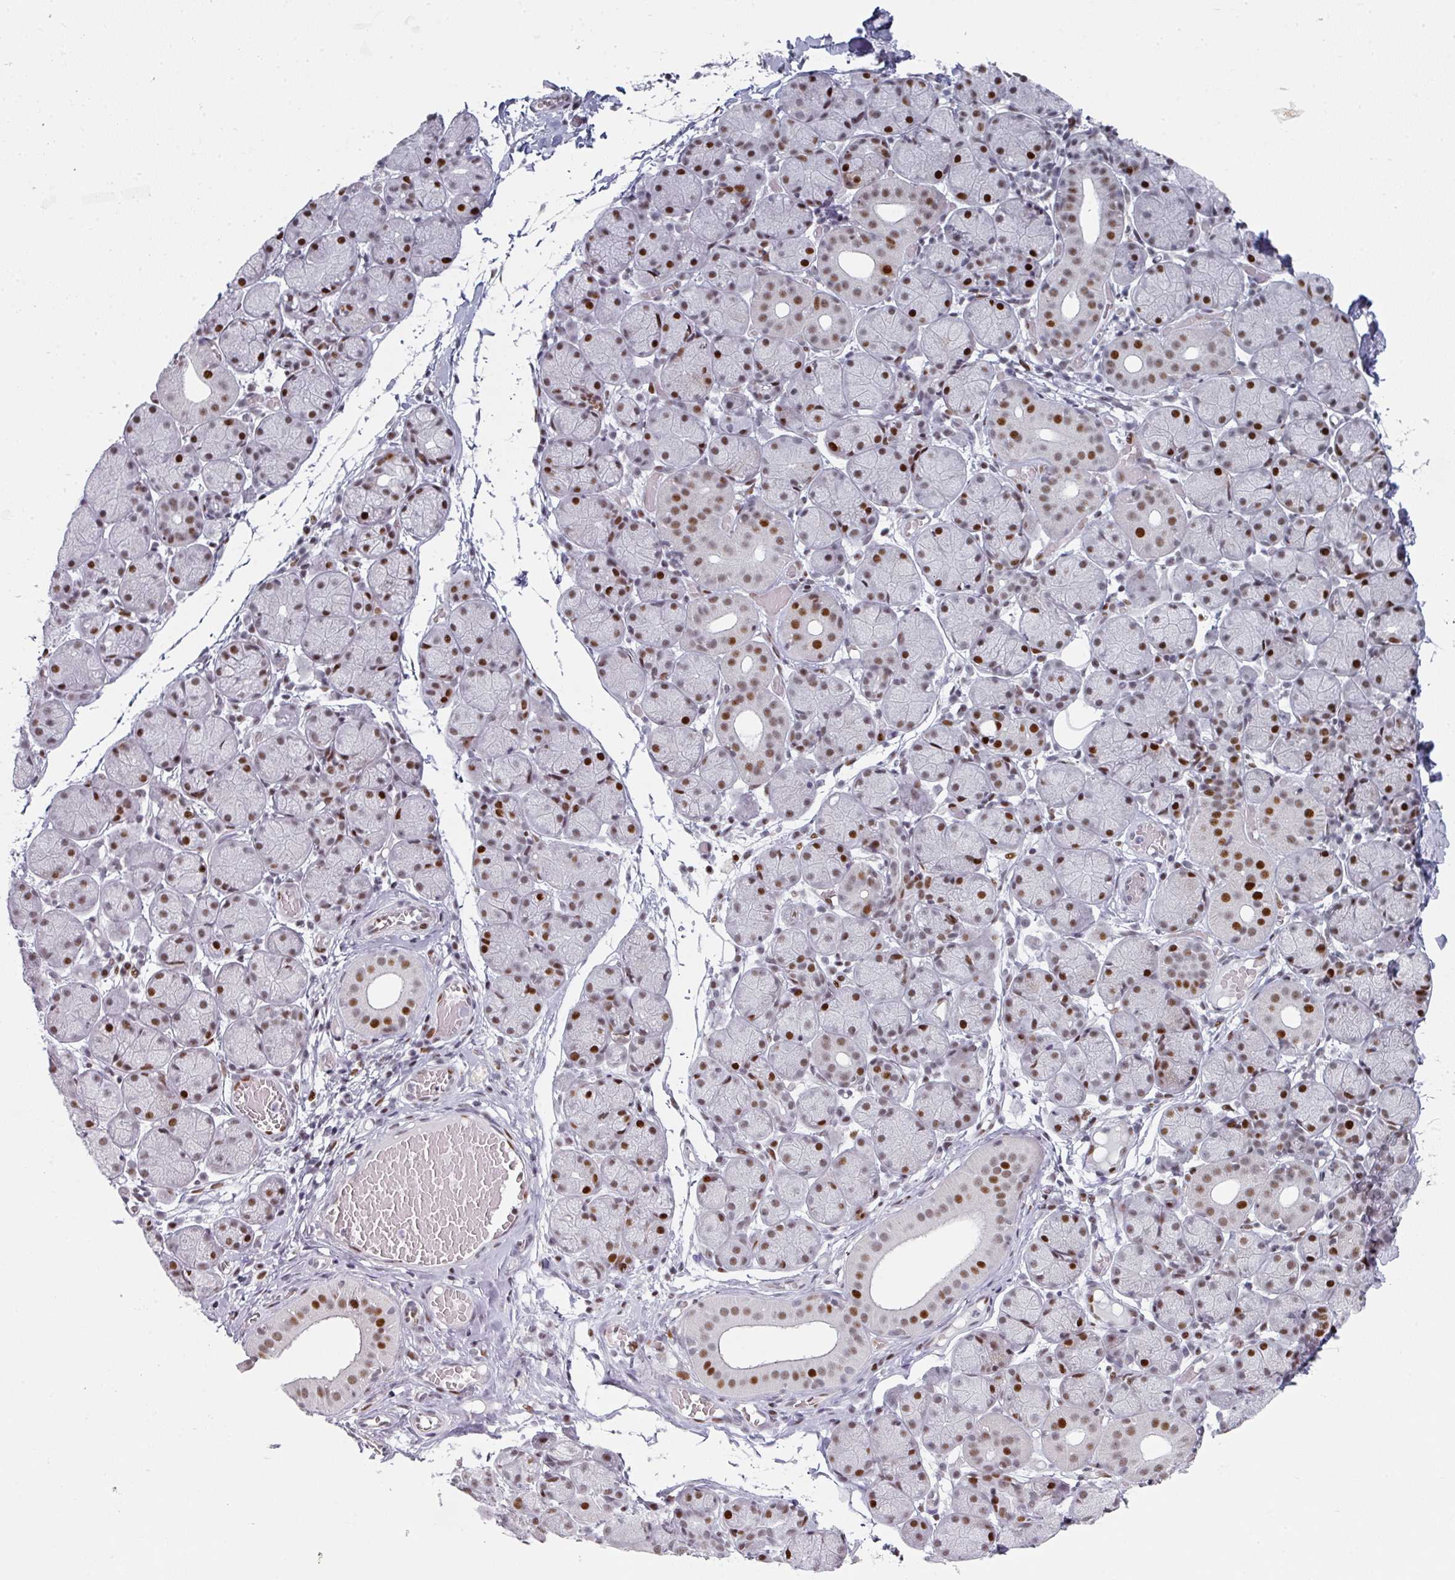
{"staining": {"intensity": "strong", "quantity": "25%-75%", "location": "nuclear"}, "tissue": "salivary gland", "cell_type": "Glandular cells", "image_type": "normal", "snomed": [{"axis": "morphology", "description": "Normal tissue, NOS"}, {"axis": "topography", "description": "Salivary gland"}], "caption": "The photomicrograph demonstrates staining of normal salivary gland, revealing strong nuclear protein staining (brown color) within glandular cells.", "gene": "SF3B5", "patient": {"sex": "female", "age": 24}}